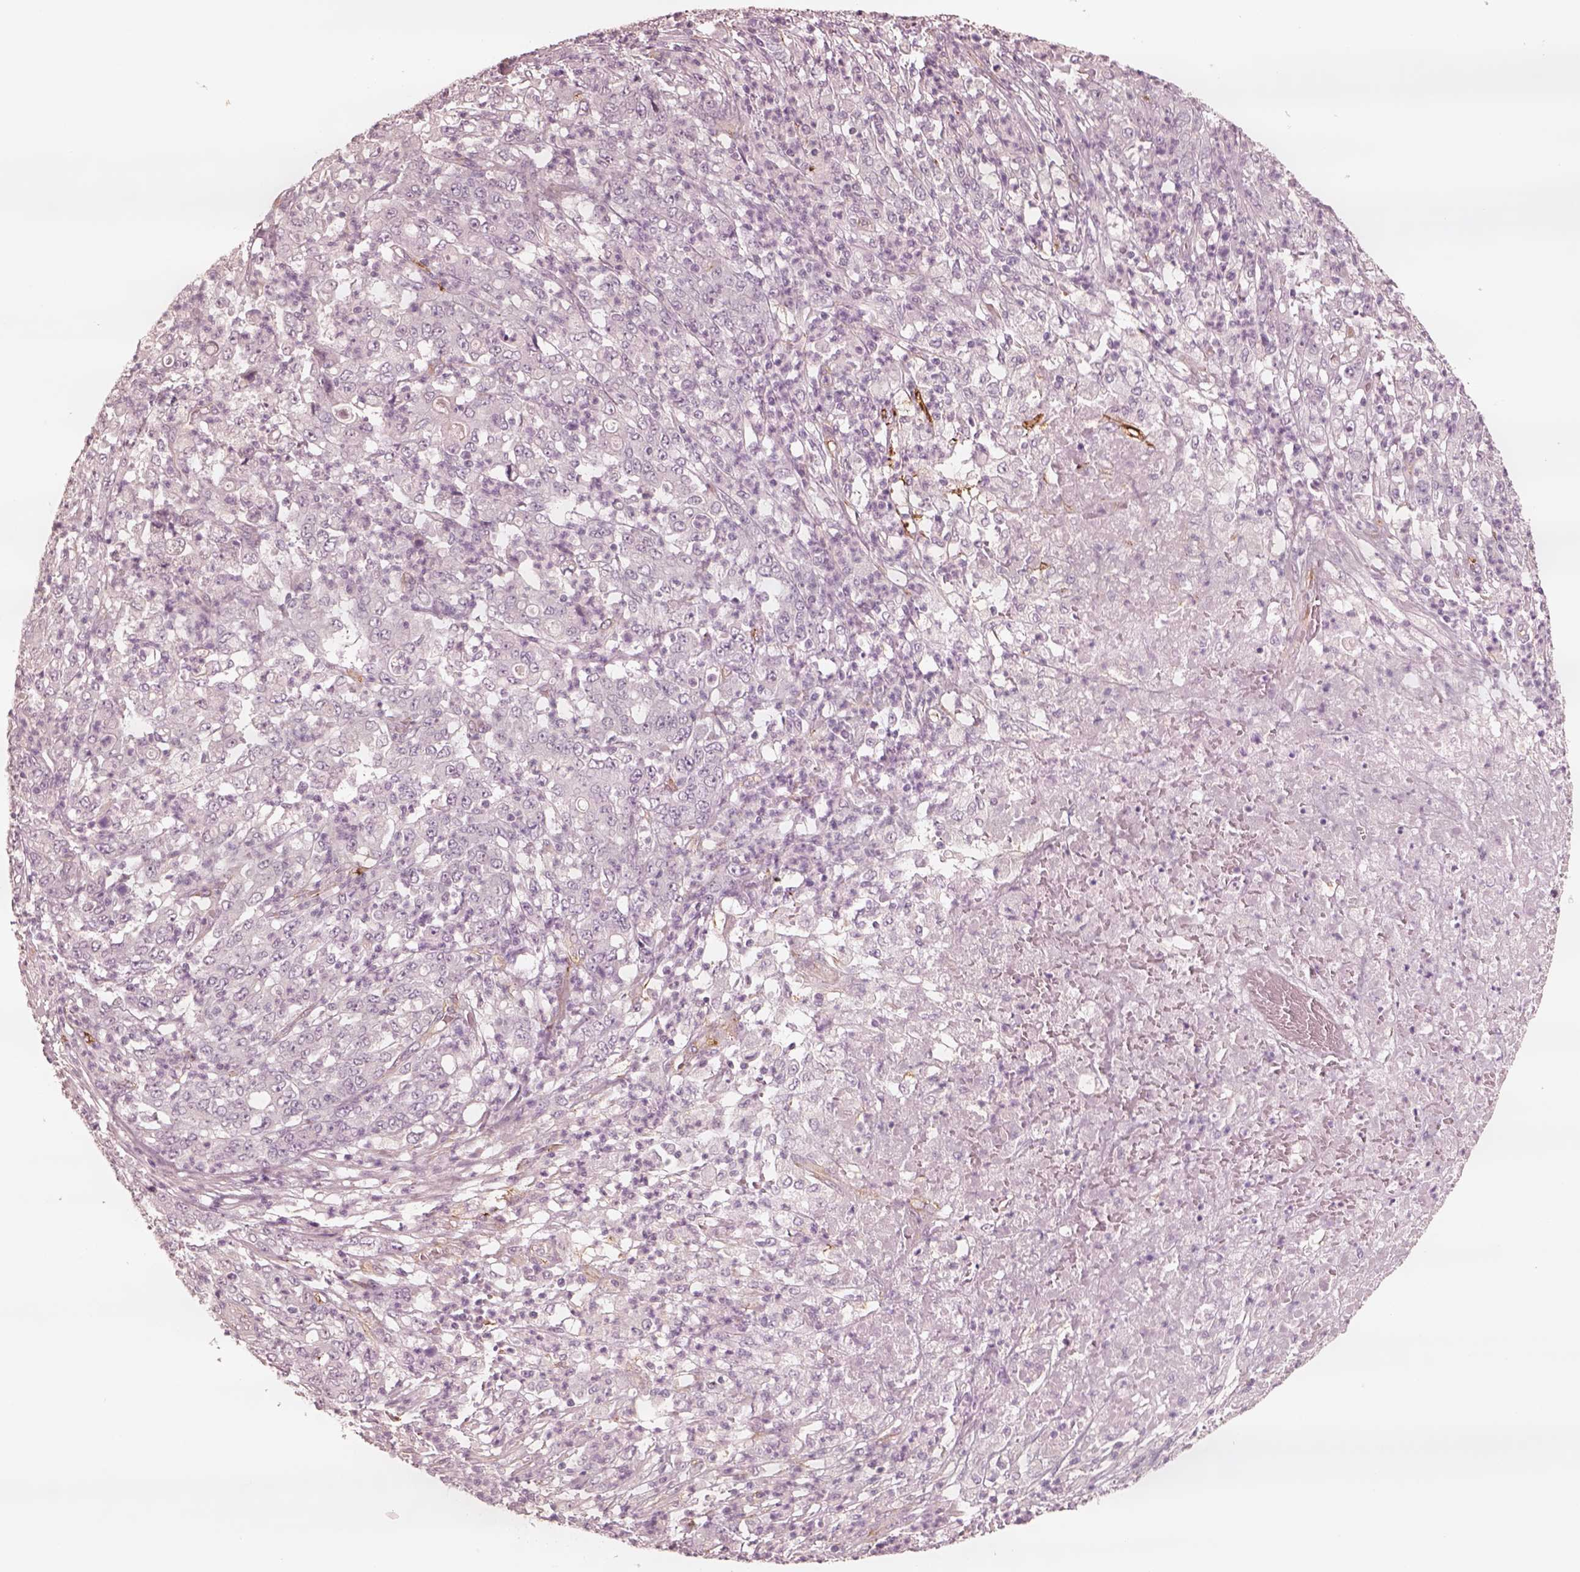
{"staining": {"intensity": "negative", "quantity": "none", "location": "none"}, "tissue": "stomach cancer", "cell_type": "Tumor cells", "image_type": "cancer", "snomed": [{"axis": "morphology", "description": "Adenocarcinoma, NOS"}, {"axis": "topography", "description": "Stomach, lower"}], "caption": "Tumor cells show no significant staining in stomach adenocarcinoma.", "gene": "DNAAF9", "patient": {"sex": "female", "age": 71}}